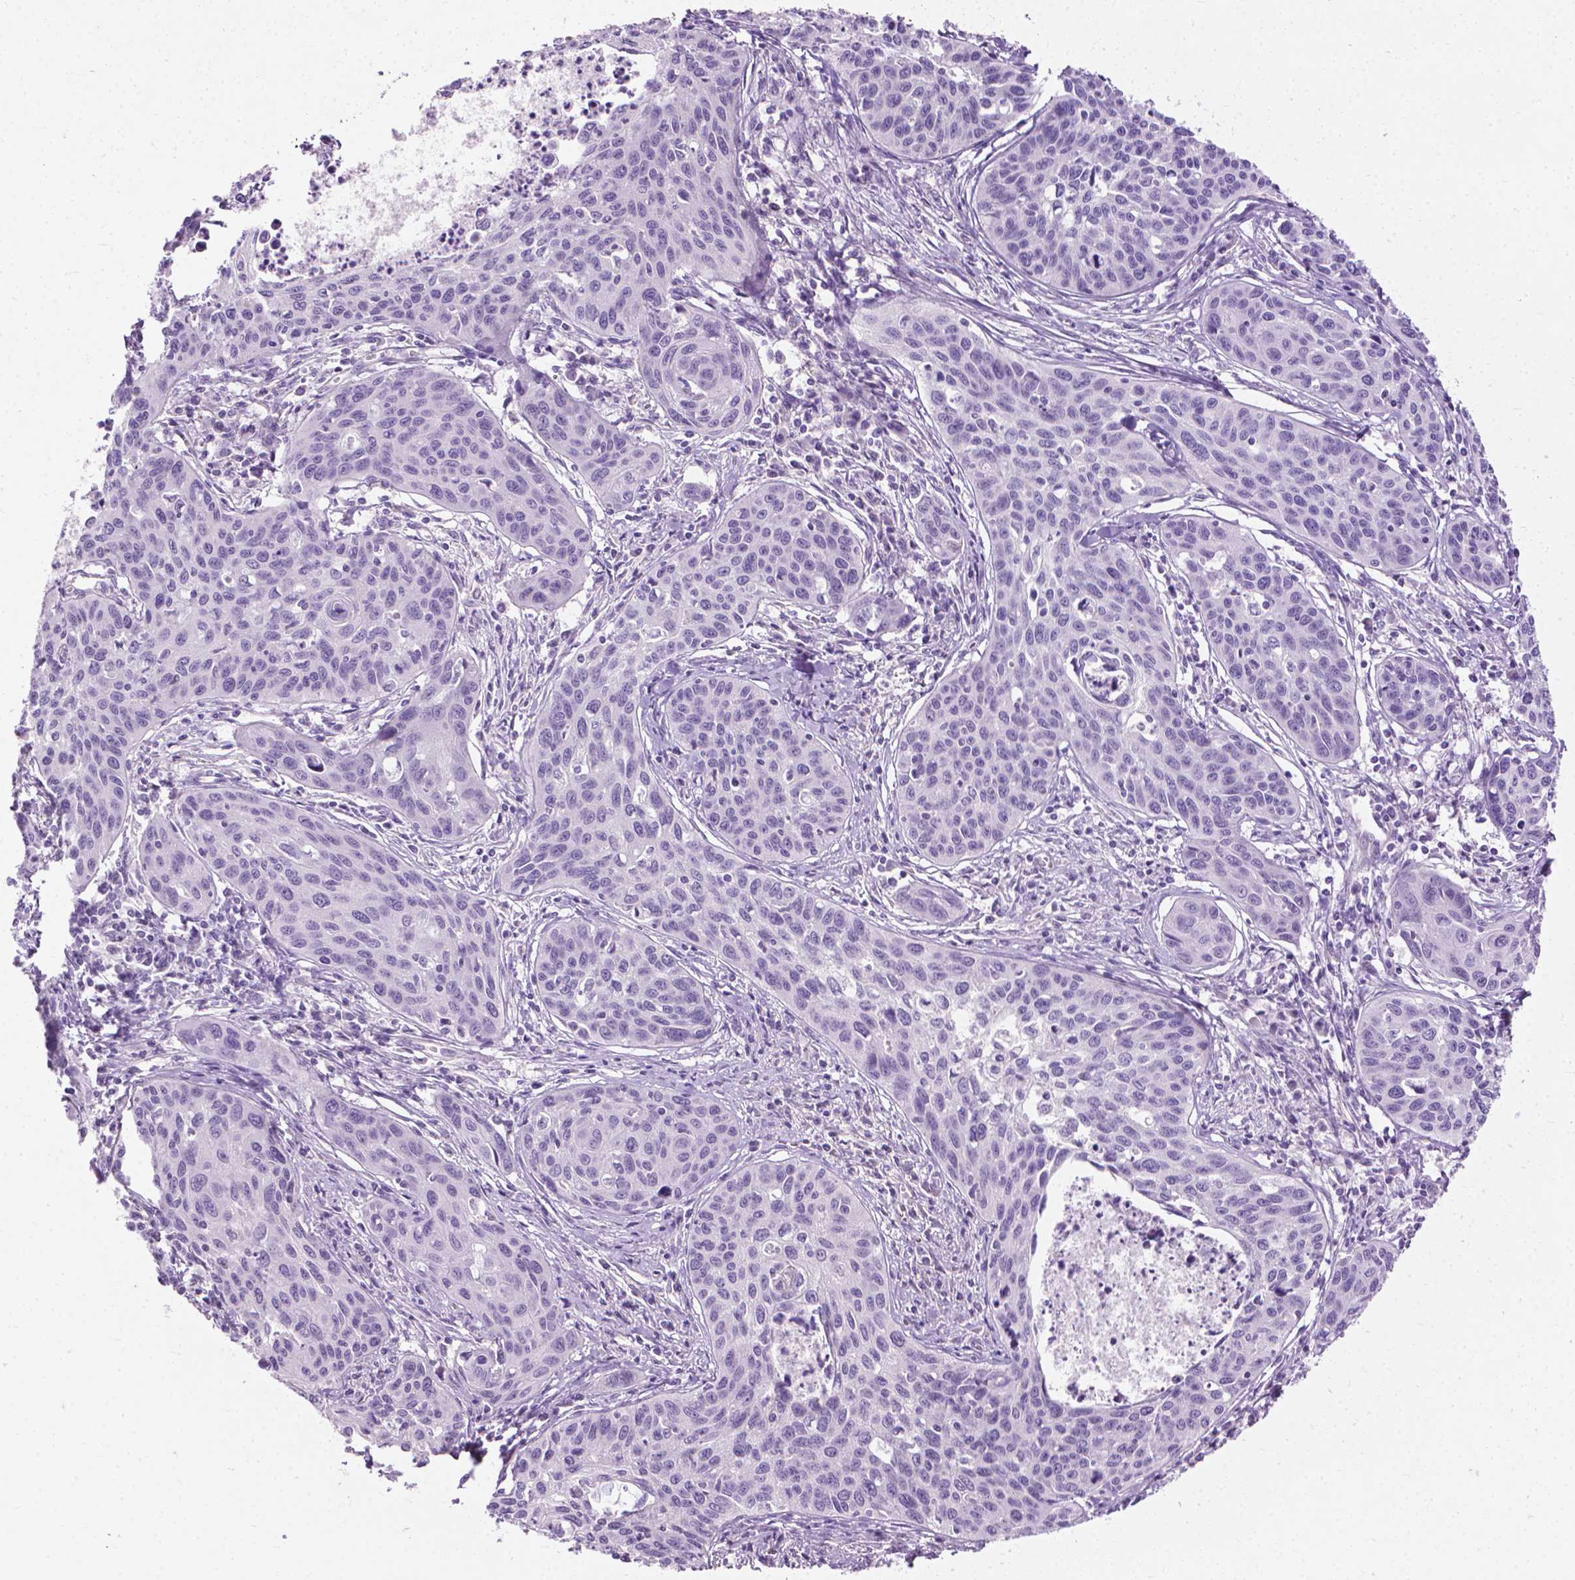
{"staining": {"intensity": "negative", "quantity": "none", "location": "none"}, "tissue": "cervical cancer", "cell_type": "Tumor cells", "image_type": "cancer", "snomed": [{"axis": "morphology", "description": "Squamous cell carcinoma, NOS"}, {"axis": "topography", "description": "Cervix"}], "caption": "Human cervical cancer stained for a protein using immunohistochemistry (IHC) demonstrates no expression in tumor cells.", "gene": "KRT73", "patient": {"sex": "female", "age": 31}}